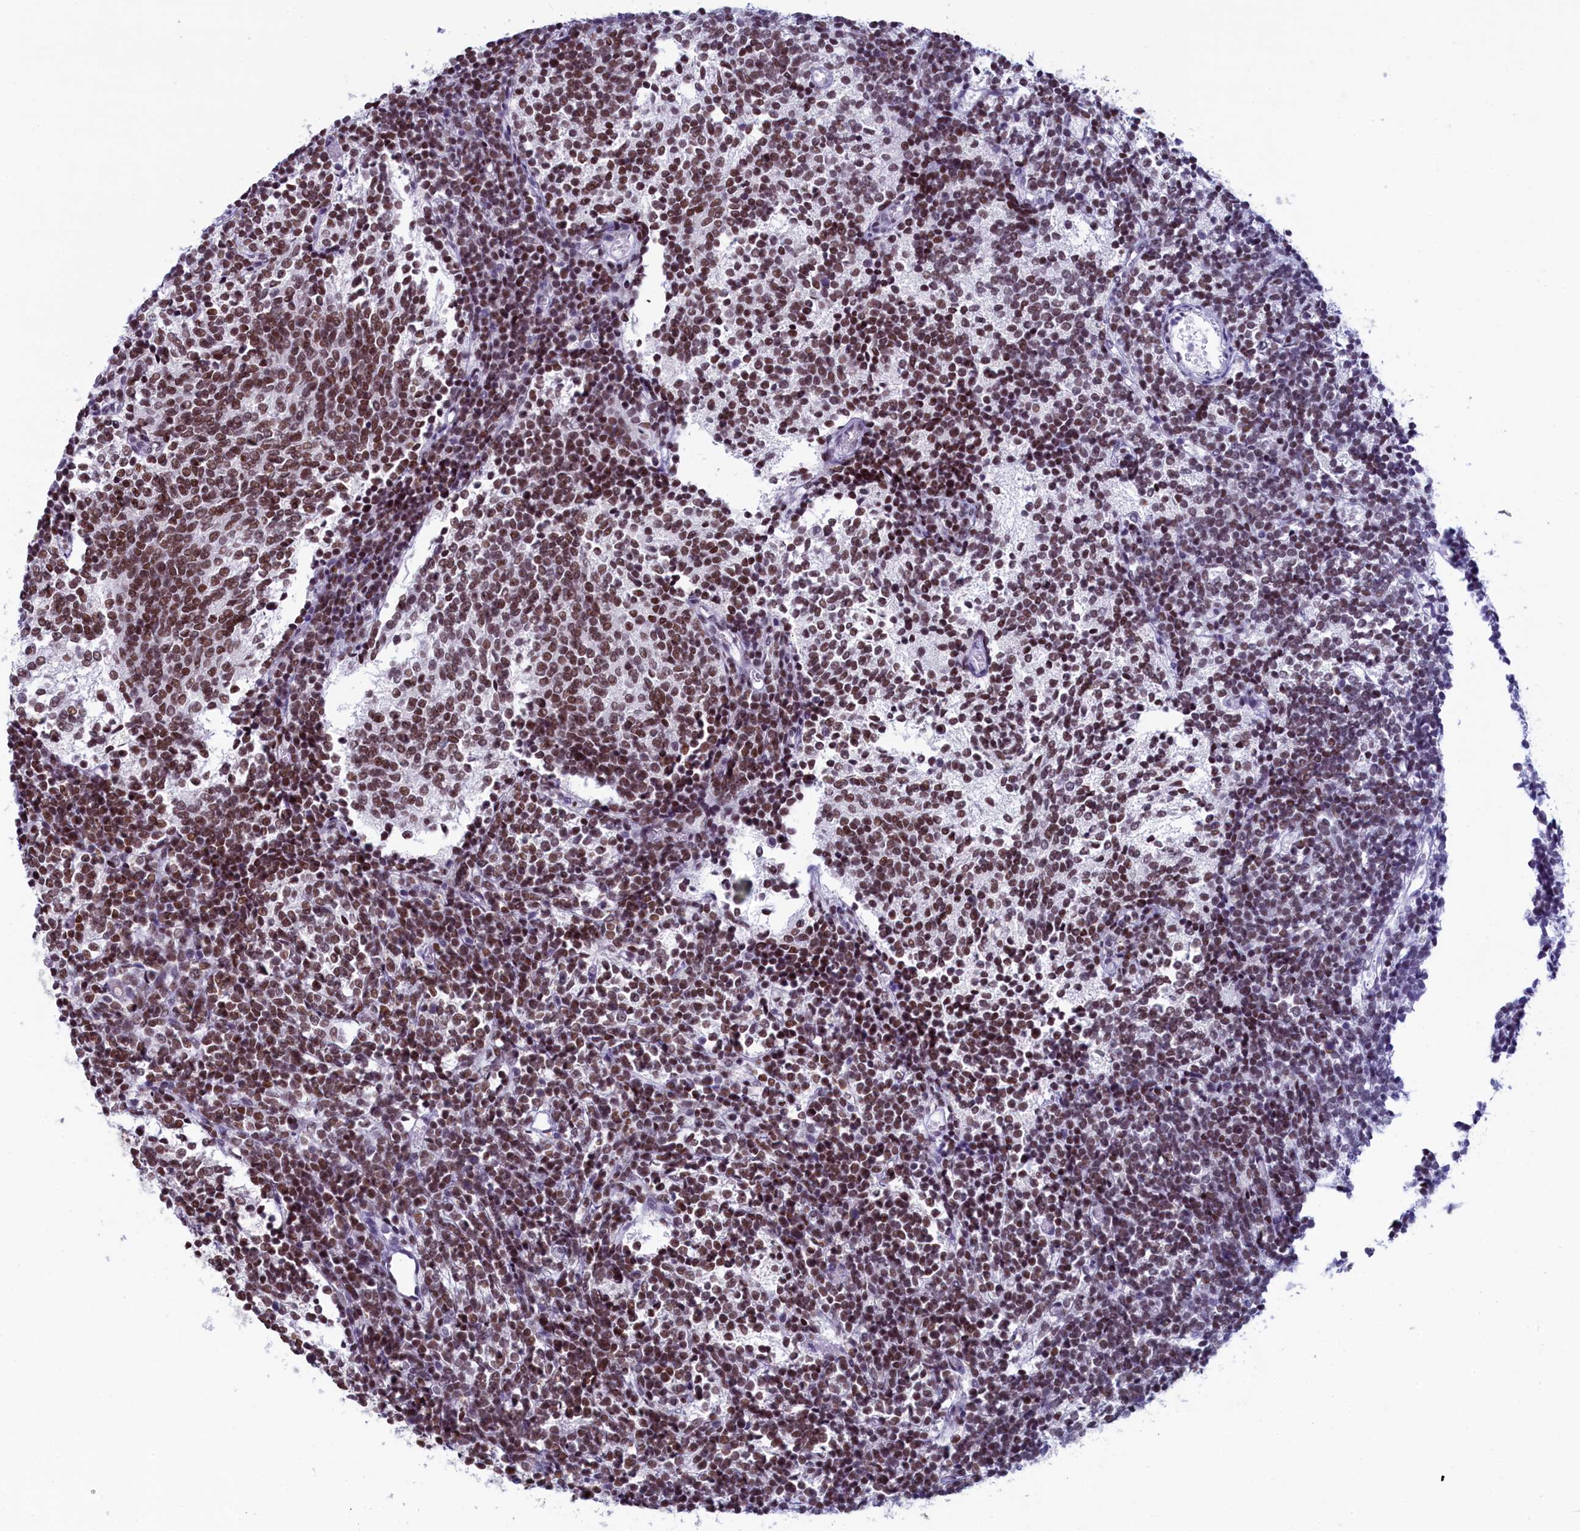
{"staining": {"intensity": "strong", "quantity": ">75%", "location": "nuclear"}, "tissue": "glioma", "cell_type": "Tumor cells", "image_type": "cancer", "snomed": [{"axis": "morphology", "description": "Glioma, malignant, Low grade"}, {"axis": "topography", "description": "Brain"}], "caption": "Immunohistochemistry (IHC) photomicrograph of human malignant glioma (low-grade) stained for a protein (brown), which demonstrates high levels of strong nuclear positivity in about >75% of tumor cells.", "gene": "SUGP2", "patient": {"sex": "female", "age": 1}}